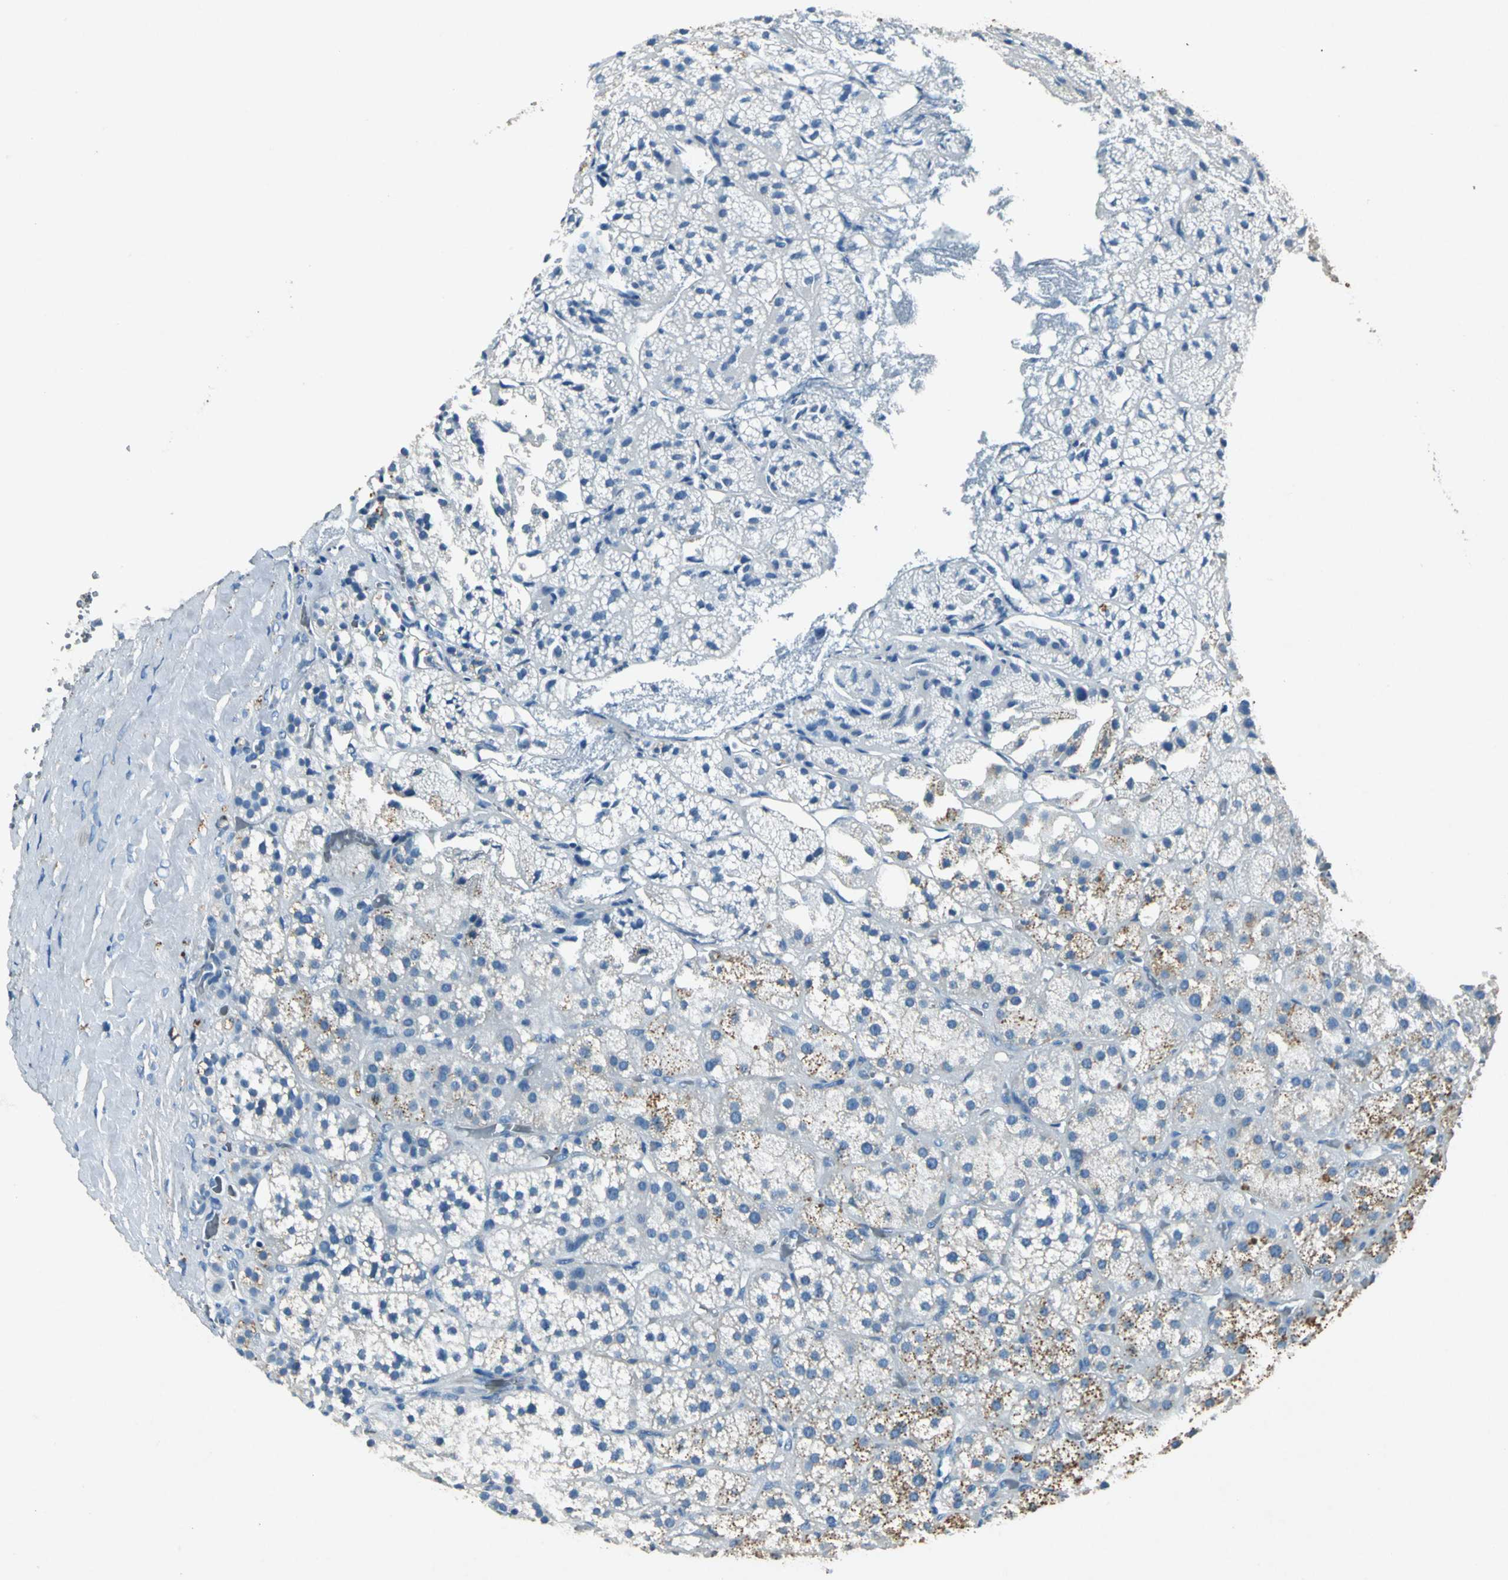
{"staining": {"intensity": "moderate", "quantity": "<25%", "location": "cytoplasmic/membranous"}, "tissue": "adrenal gland", "cell_type": "Glandular cells", "image_type": "normal", "snomed": [{"axis": "morphology", "description": "Normal tissue, NOS"}, {"axis": "topography", "description": "Adrenal gland"}], "caption": "Glandular cells display moderate cytoplasmic/membranous expression in approximately <25% of cells in benign adrenal gland. (DAB (3,3'-diaminobenzidine) IHC, brown staining for protein, blue staining for nuclei).", "gene": "RPS13", "patient": {"sex": "female", "age": 71}}